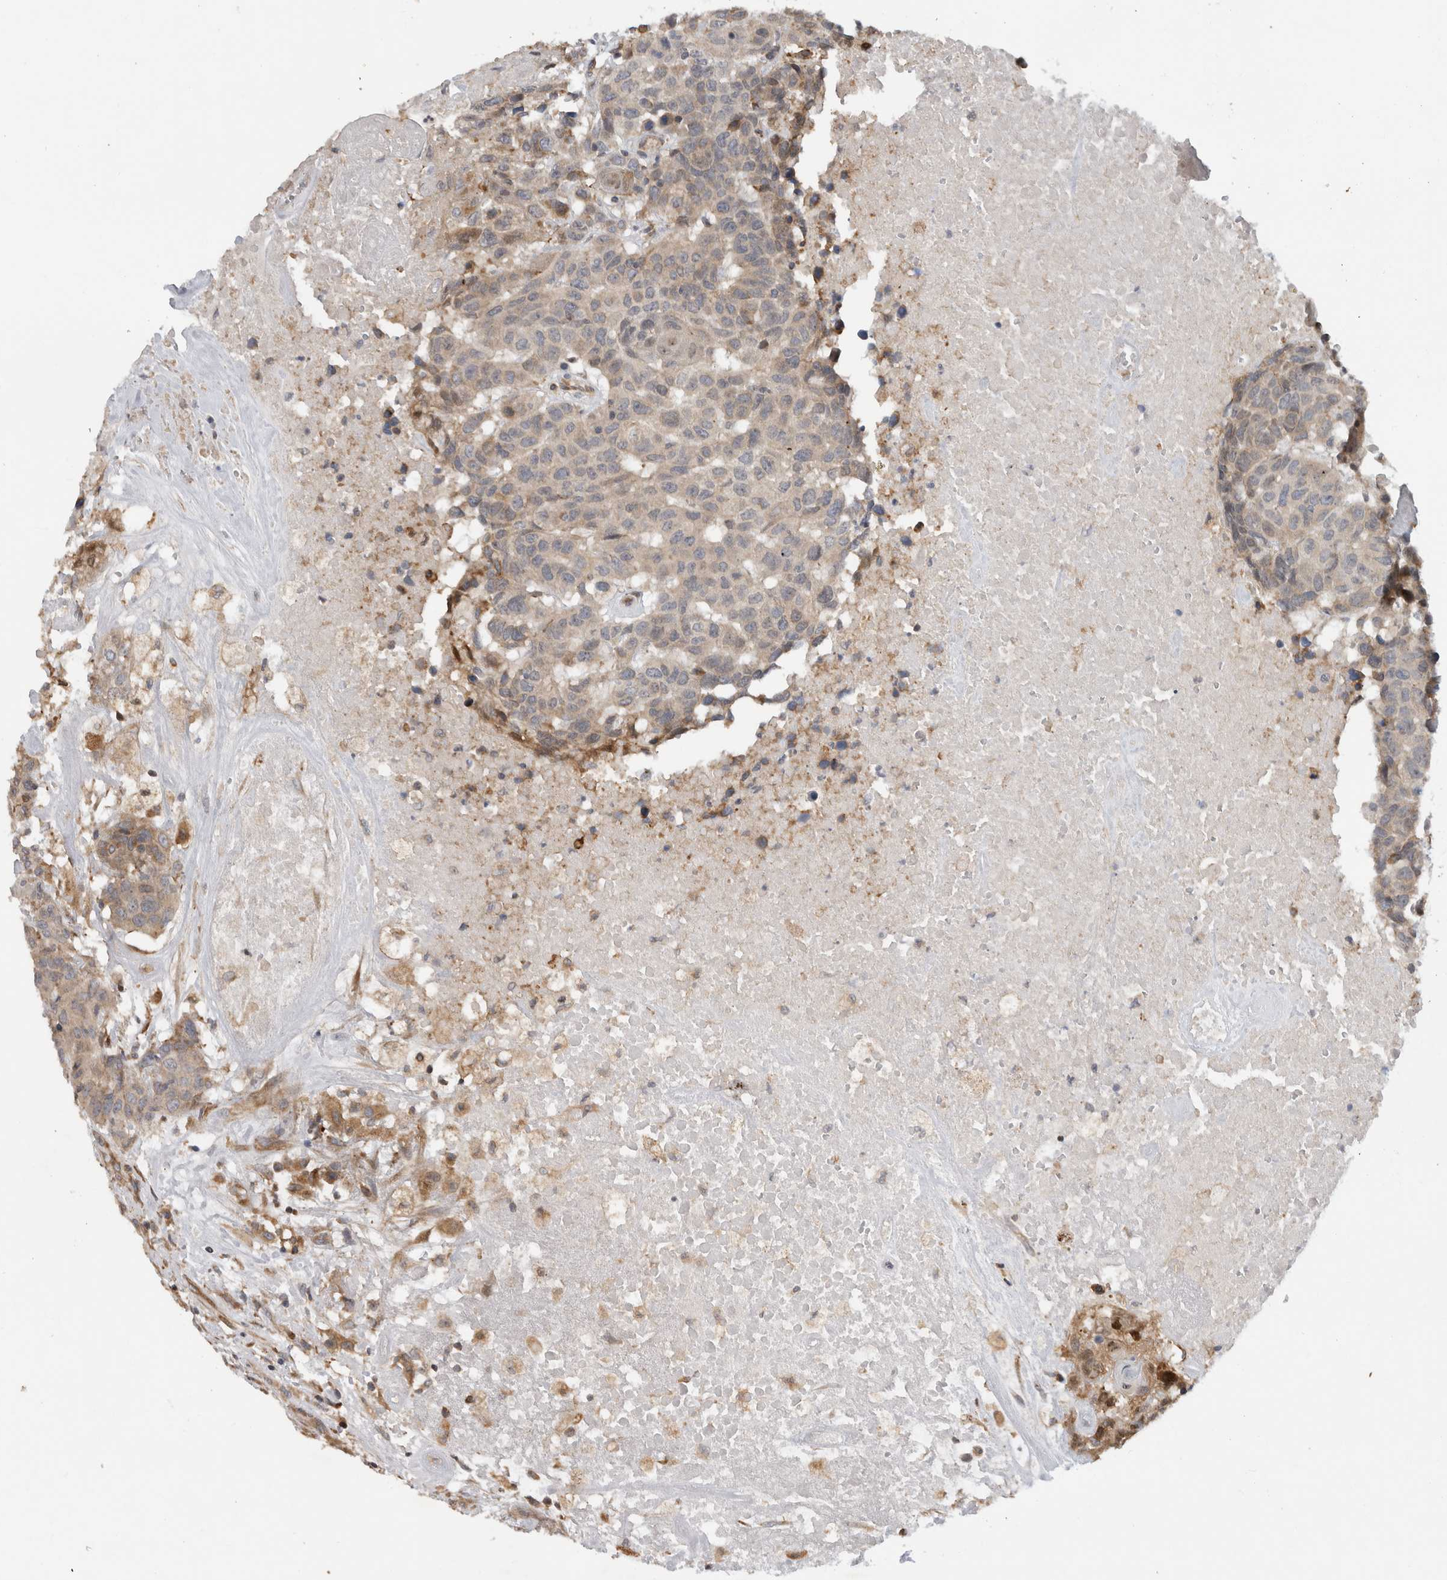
{"staining": {"intensity": "weak", "quantity": "25%-75%", "location": "cytoplasmic/membranous"}, "tissue": "head and neck cancer", "cell_type": "Tumor cells", "image_type": "cancer", "snomed": [{"axis": "morphology", "description": "Squamous cell carcinoma, NOS"}, {"axis": "topography", "description": "Head-Neck"}], "caption": "The histopathology image reveals a brown stain indicating the presence of a protein in the cytoplasmic/membranous of tumor cells in squamous cell carcinoma (head and neck).", "gene": "PARP6", "patient": {"sex": "male", "age": 66}}